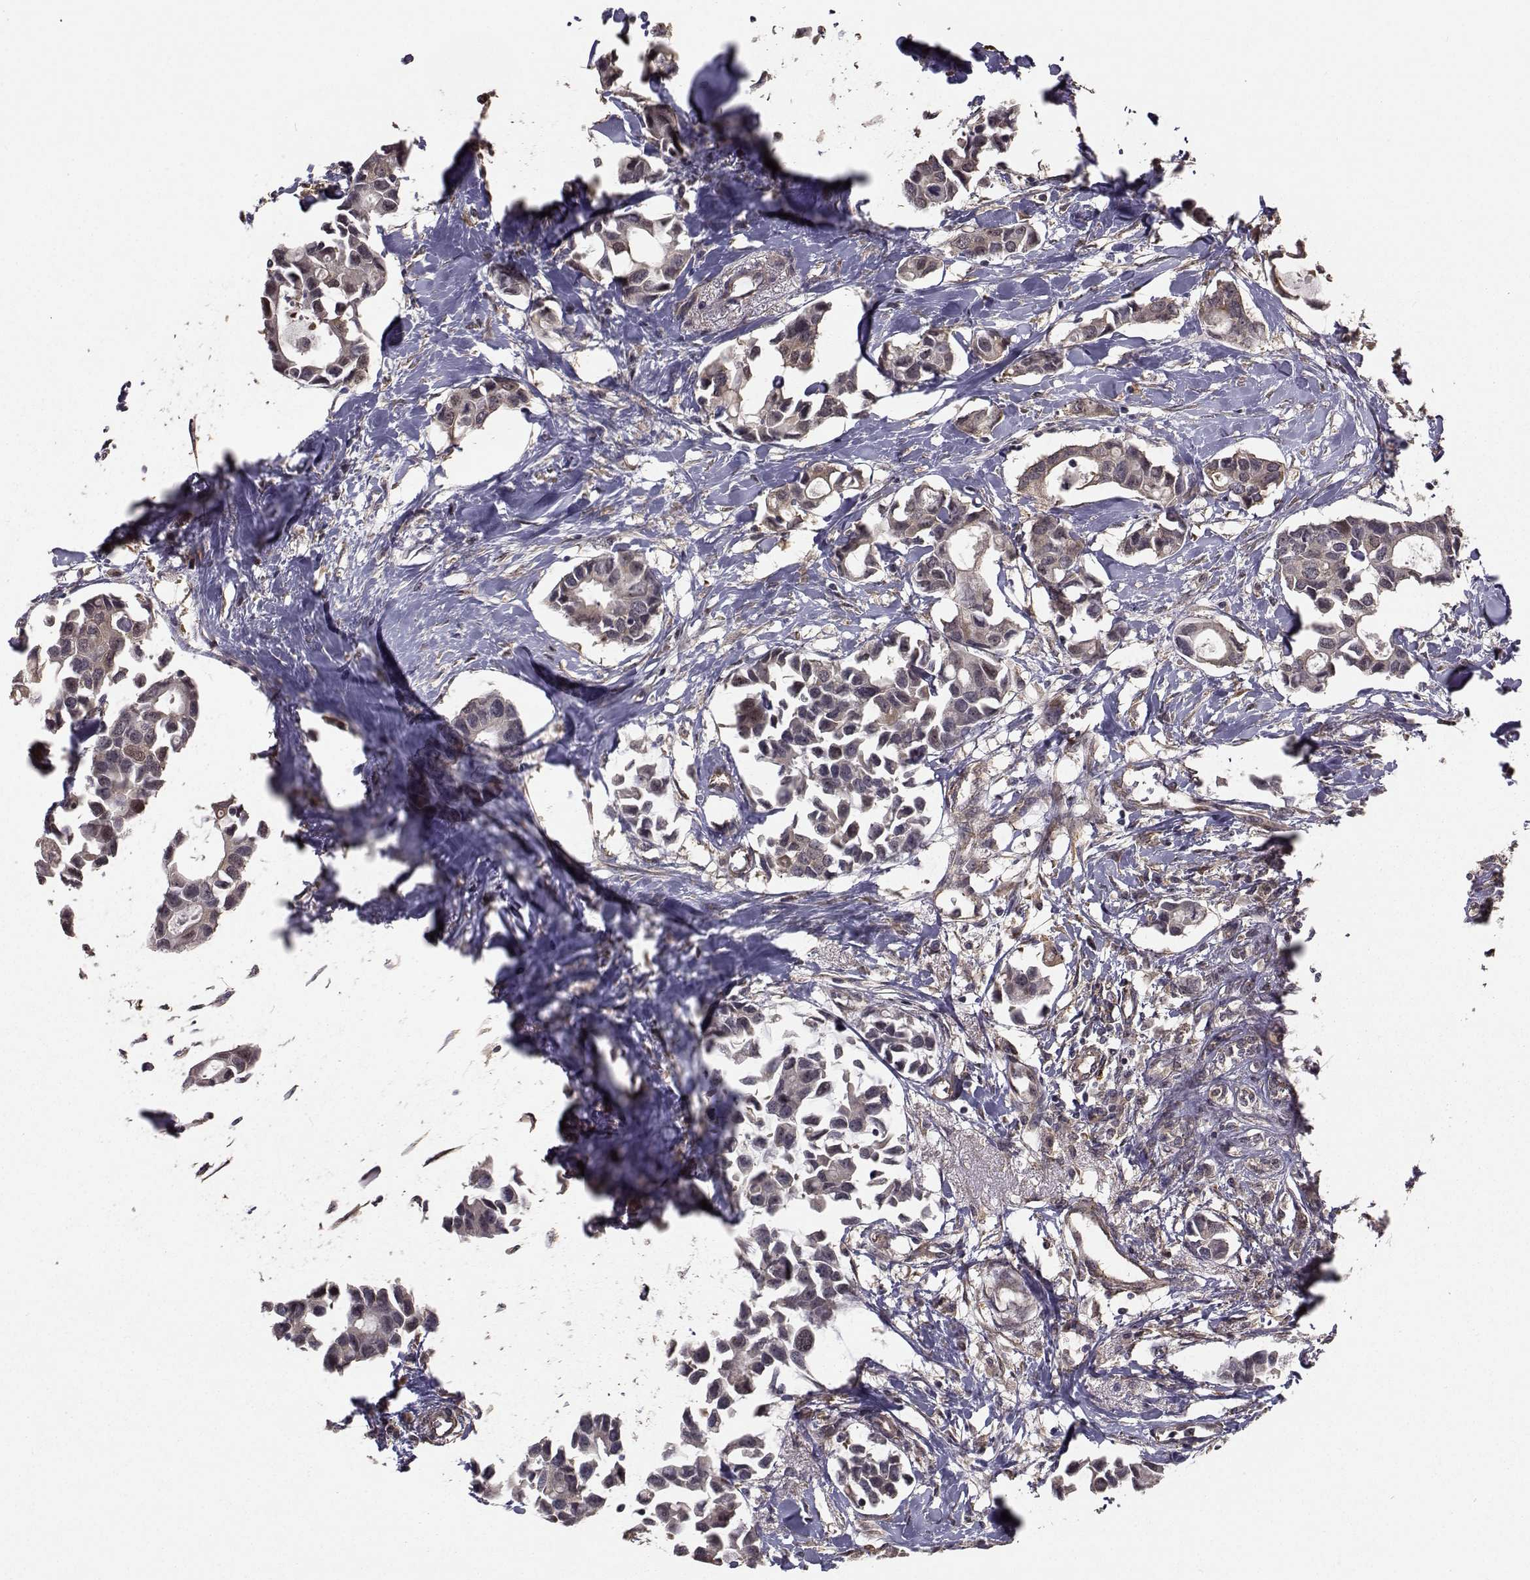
{"staining": {"intensity": "negative", "quantity": "none", "location": "none"}, "tissue": "breast cancer", "cell_type": "Tumor cells", "image_type": "cancer", "snomed": [{"axis": "morphology", "description": "Duct carcinoma"}, {"axis": "topography", "description": "Breast"}], "caption": "Immunohistochemical staining of breast cancer displays no significant staining in tumor cells. (DAB (3,3'-diaminobenzidine) IHC, high magnification).", "gene": "TRIP10", "patient": {"sex": "female", "age": 83}}